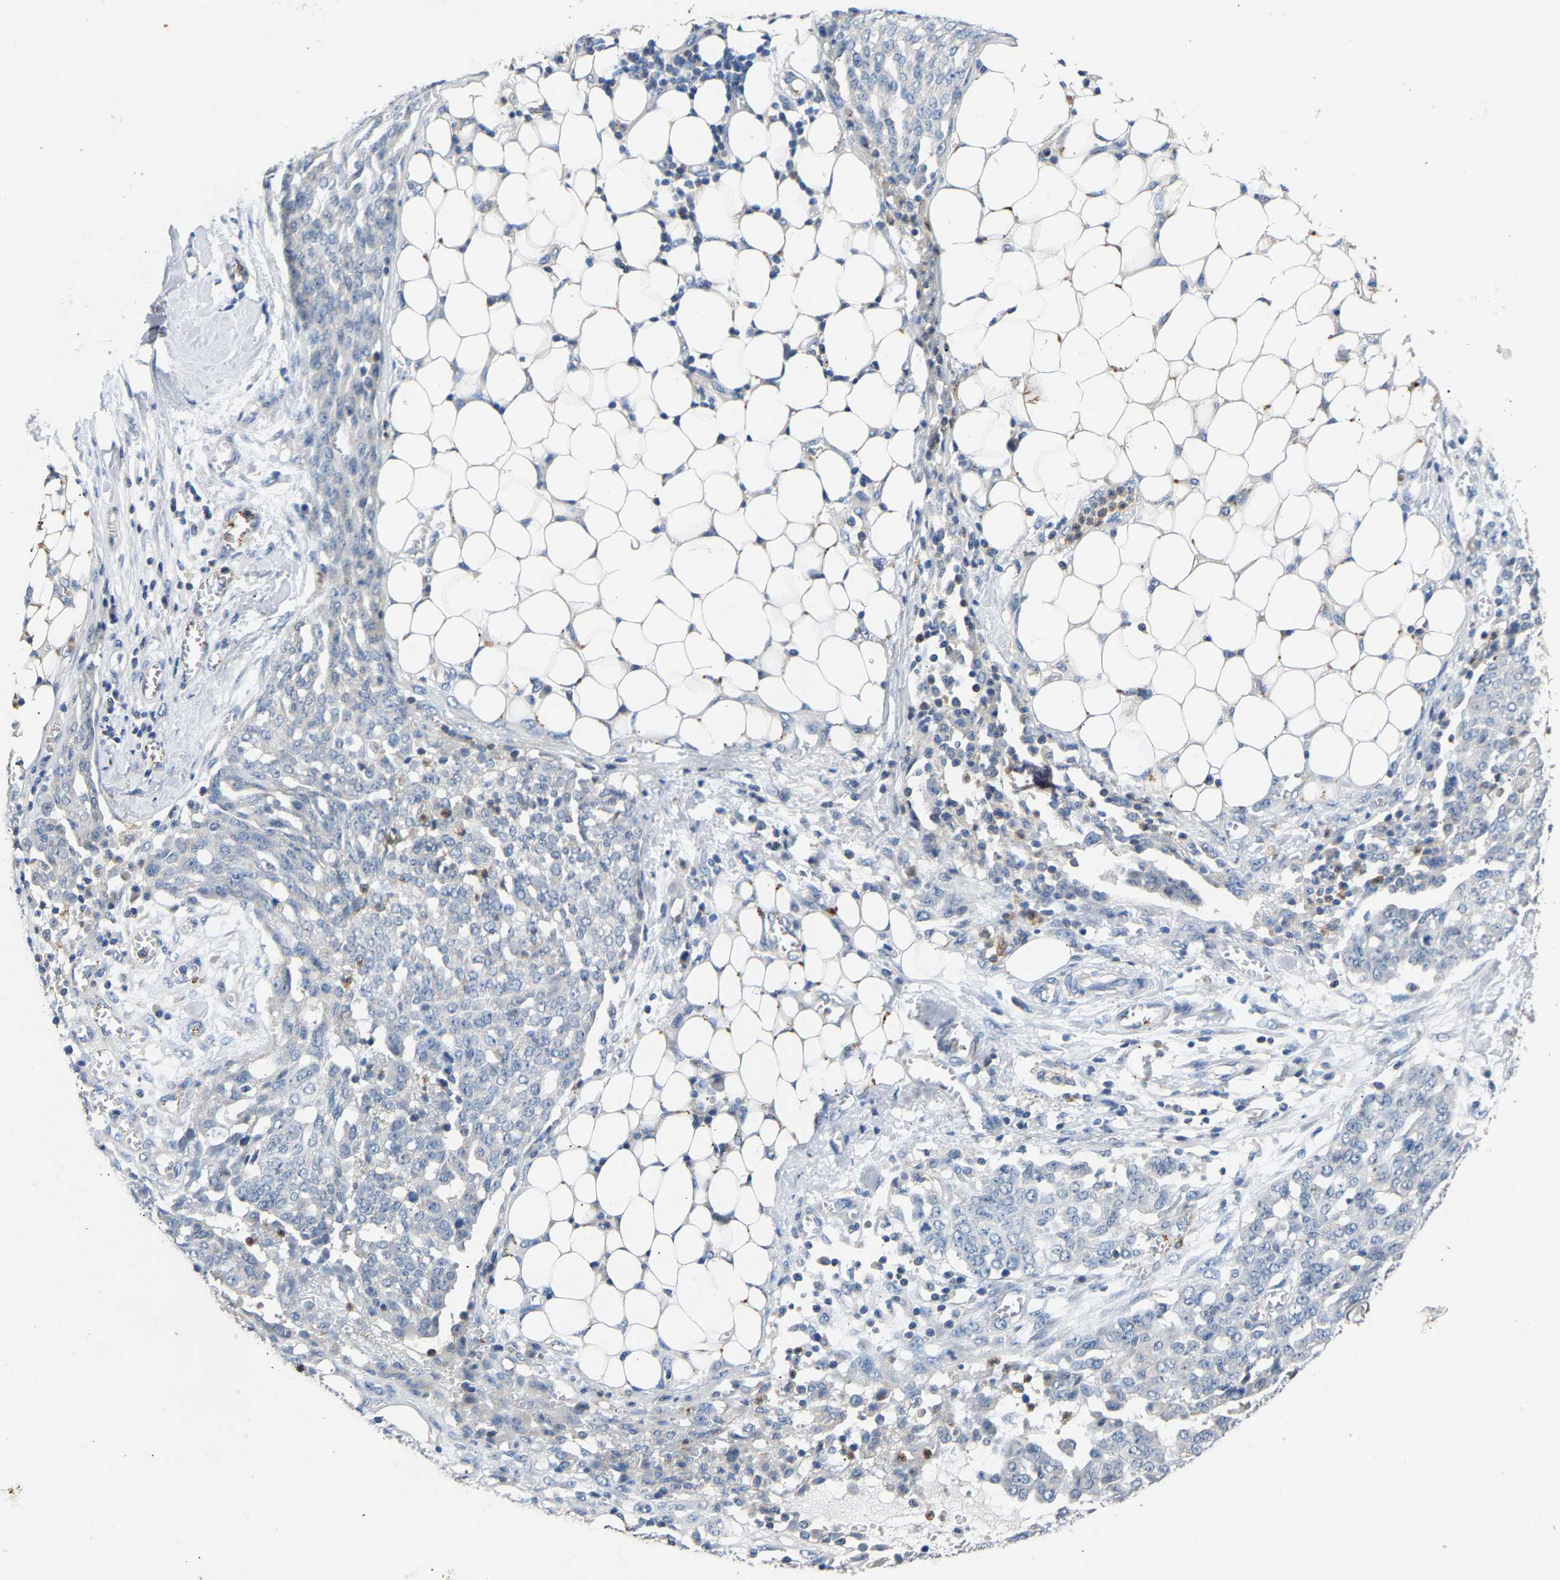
{"staining": {"intensity": "negative", "quantity": "none", "location": "none"}, "tissue": "ovarian cancer", "cell_type": "Tumor cells", "image_type": "cancer", "snomed": [{"axis": "morphology", "description": "Cystadenocarcinoma, serous, NOS"}, {"axis": "topography", "description": "Soft tissue"}, {"axis": "topography", "description": "Ovary"}], "caption": "DAB (3,3'-diaminobenzidine) immunohistochemical staining of ovarian cancer shows no significant expression in tumor cells.", "gene": "CCDC171", "patient": {"sex": "female", "age": 57}}